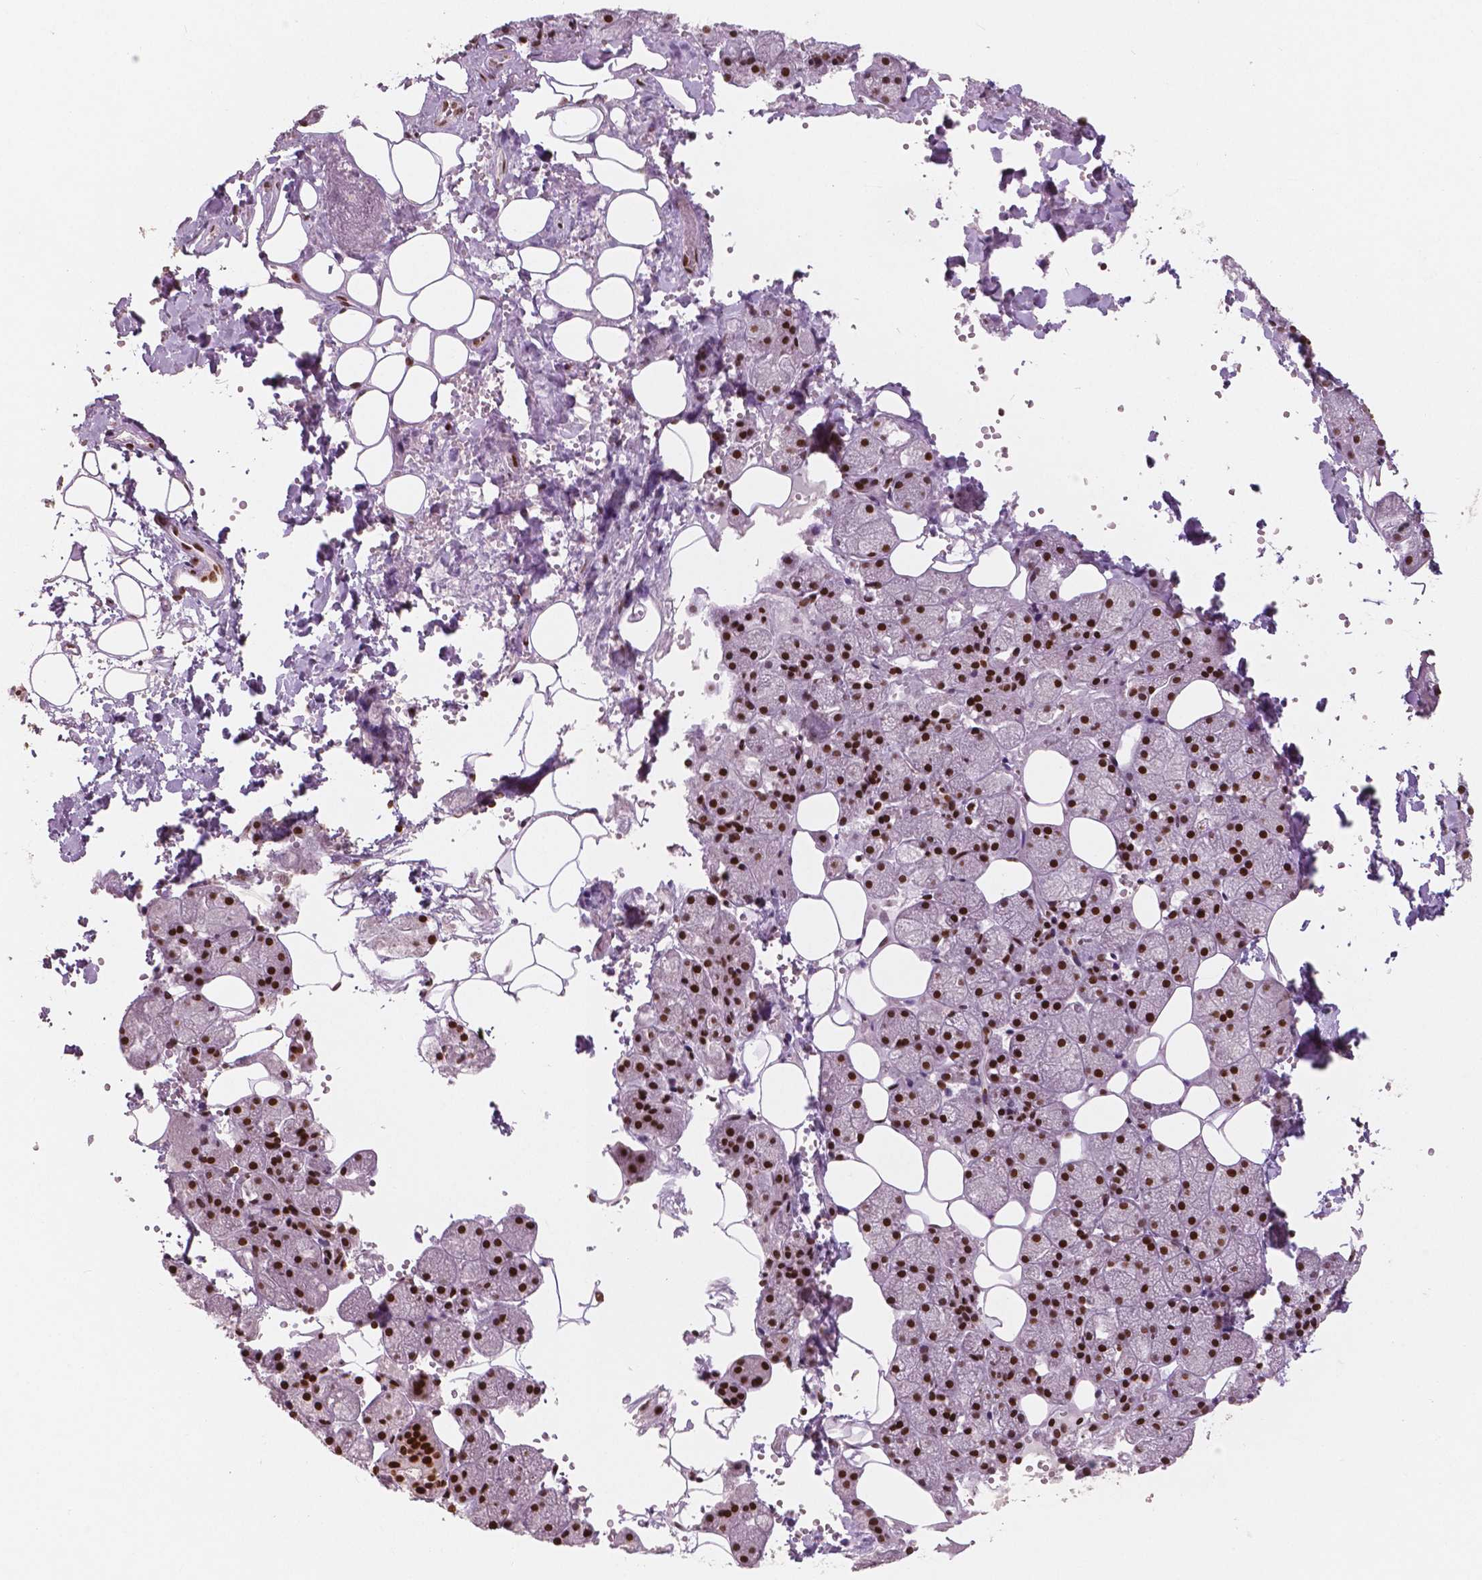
{"staining": {"intensity": "strong", "quantity": ">75%", "location": "nuclear"}, "tissue": "salivary gland", "cell_type": "Glandular cells", "image_type": "normal", "snomed": [{"axis": "morphology", "description": "Normal tissue, NOS"}, {"axis": "topography", "description": "Salivary gland"}], "caption": "Immunohistochemistry (IHC) (DAB (3,3'-diaminobenzidine)) staining of unremarkable salivary gland shows strong nuclear protein staining in approximately >75% of glandular cells. The staining is performed using DAB brown chromogen to label protein expression. The nuclei are counter-stained blue using hematoxylin.", "gene": "BRD4", "patient": {"sex": "male", "age": 38}}